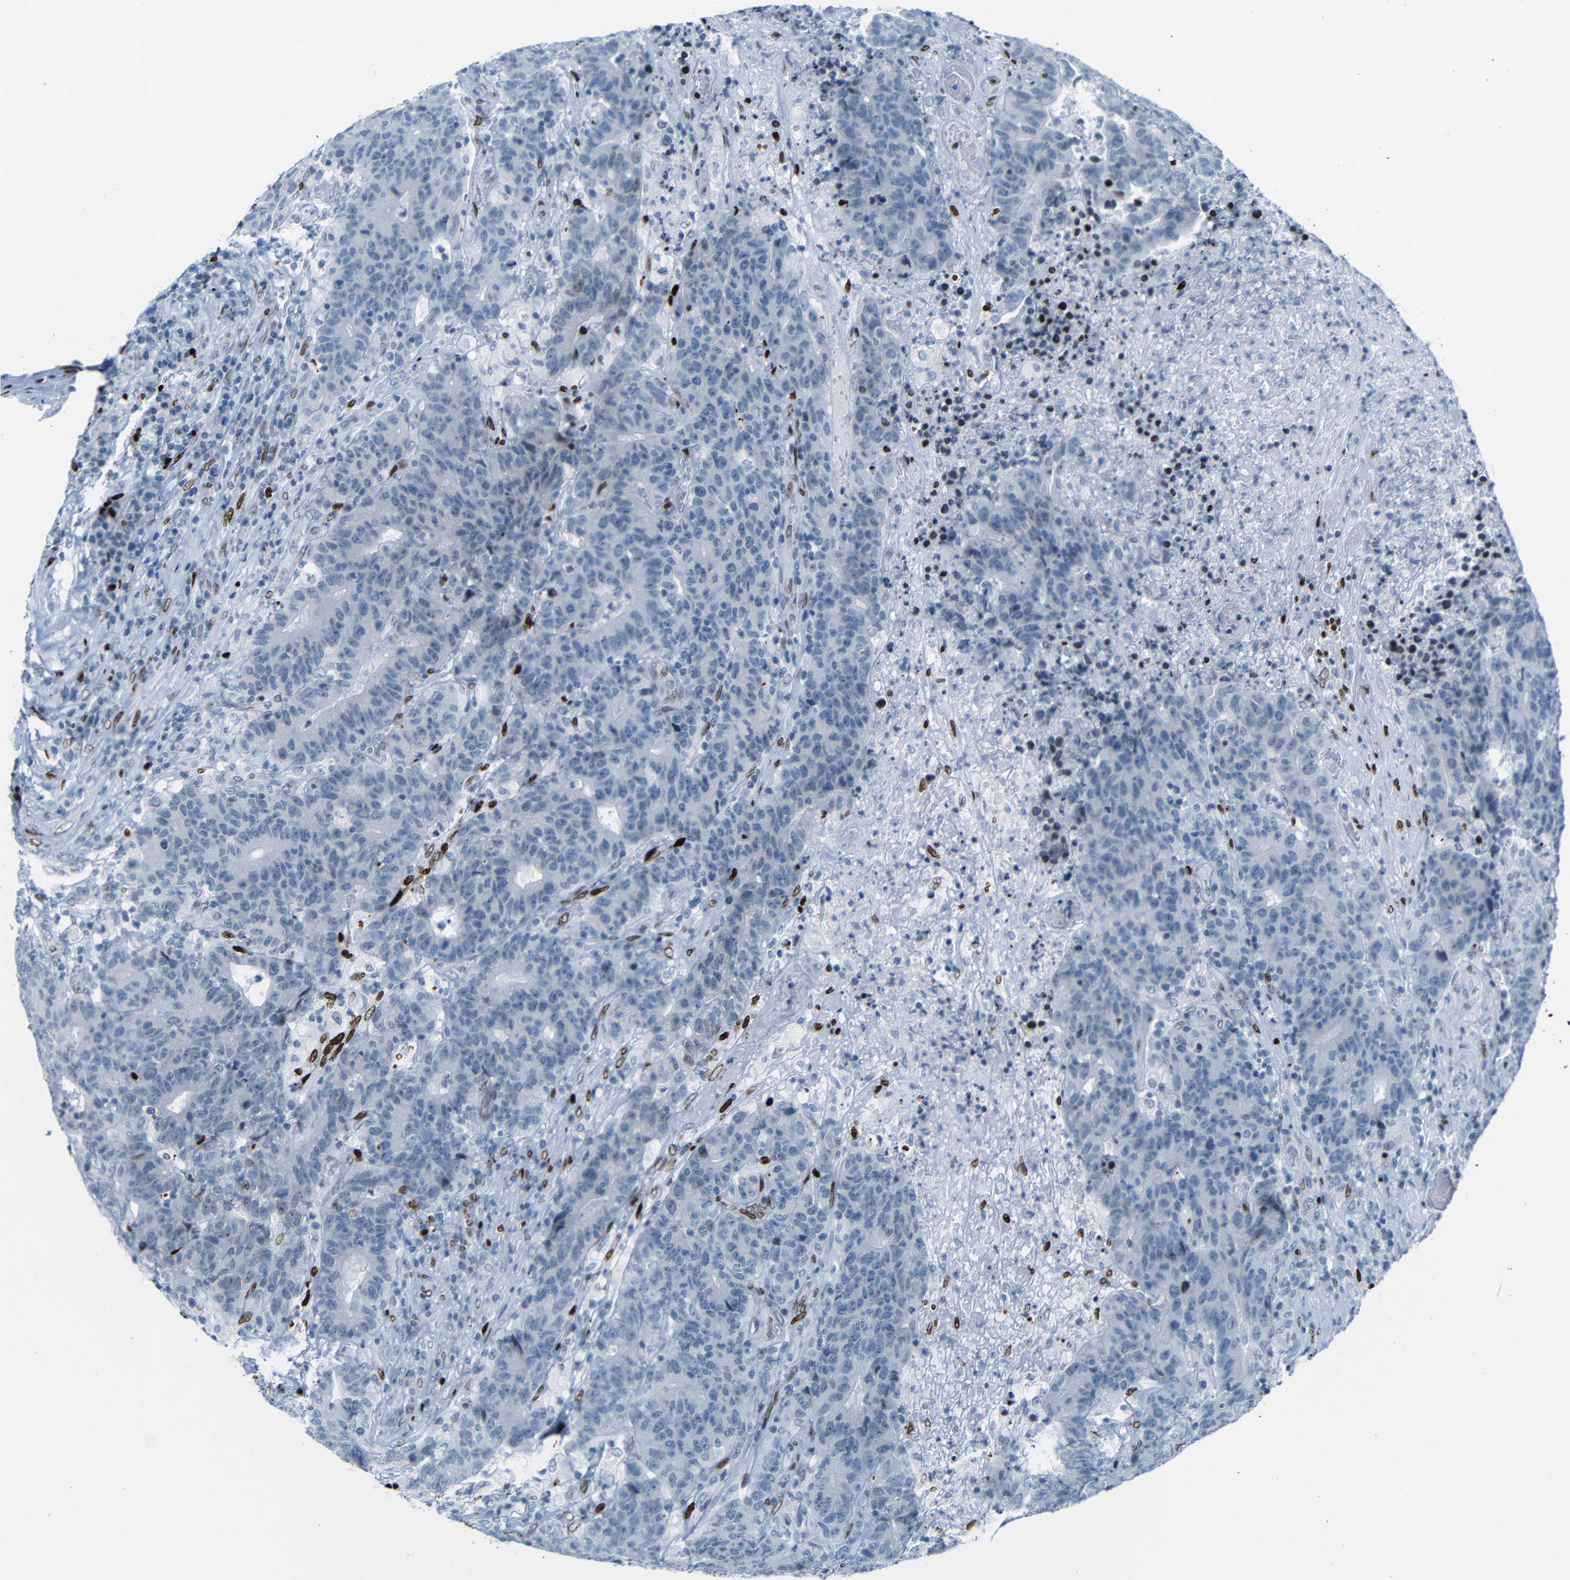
{"staining": {"intensity": "negative", "quantity": "none", "location": "none"}, "tissue": "colorectal cancer", "cell_type": "Tumor cells", "image_type": "cancer", "snomed": [{"axis": "morphology", "description": "Normal tissue, NOS"}, {"axis": "morphology", "description": "Adenocarcinoma, NOS"}, {"axis": "topography", "description": "Colon"}], "caption": "The IHC micrograph has no significant staining in tumor cells of colorectal adenocarcinoma tissue.", "gene": "NPIPB15", "patient": {"sex": "female", "age": 75}}